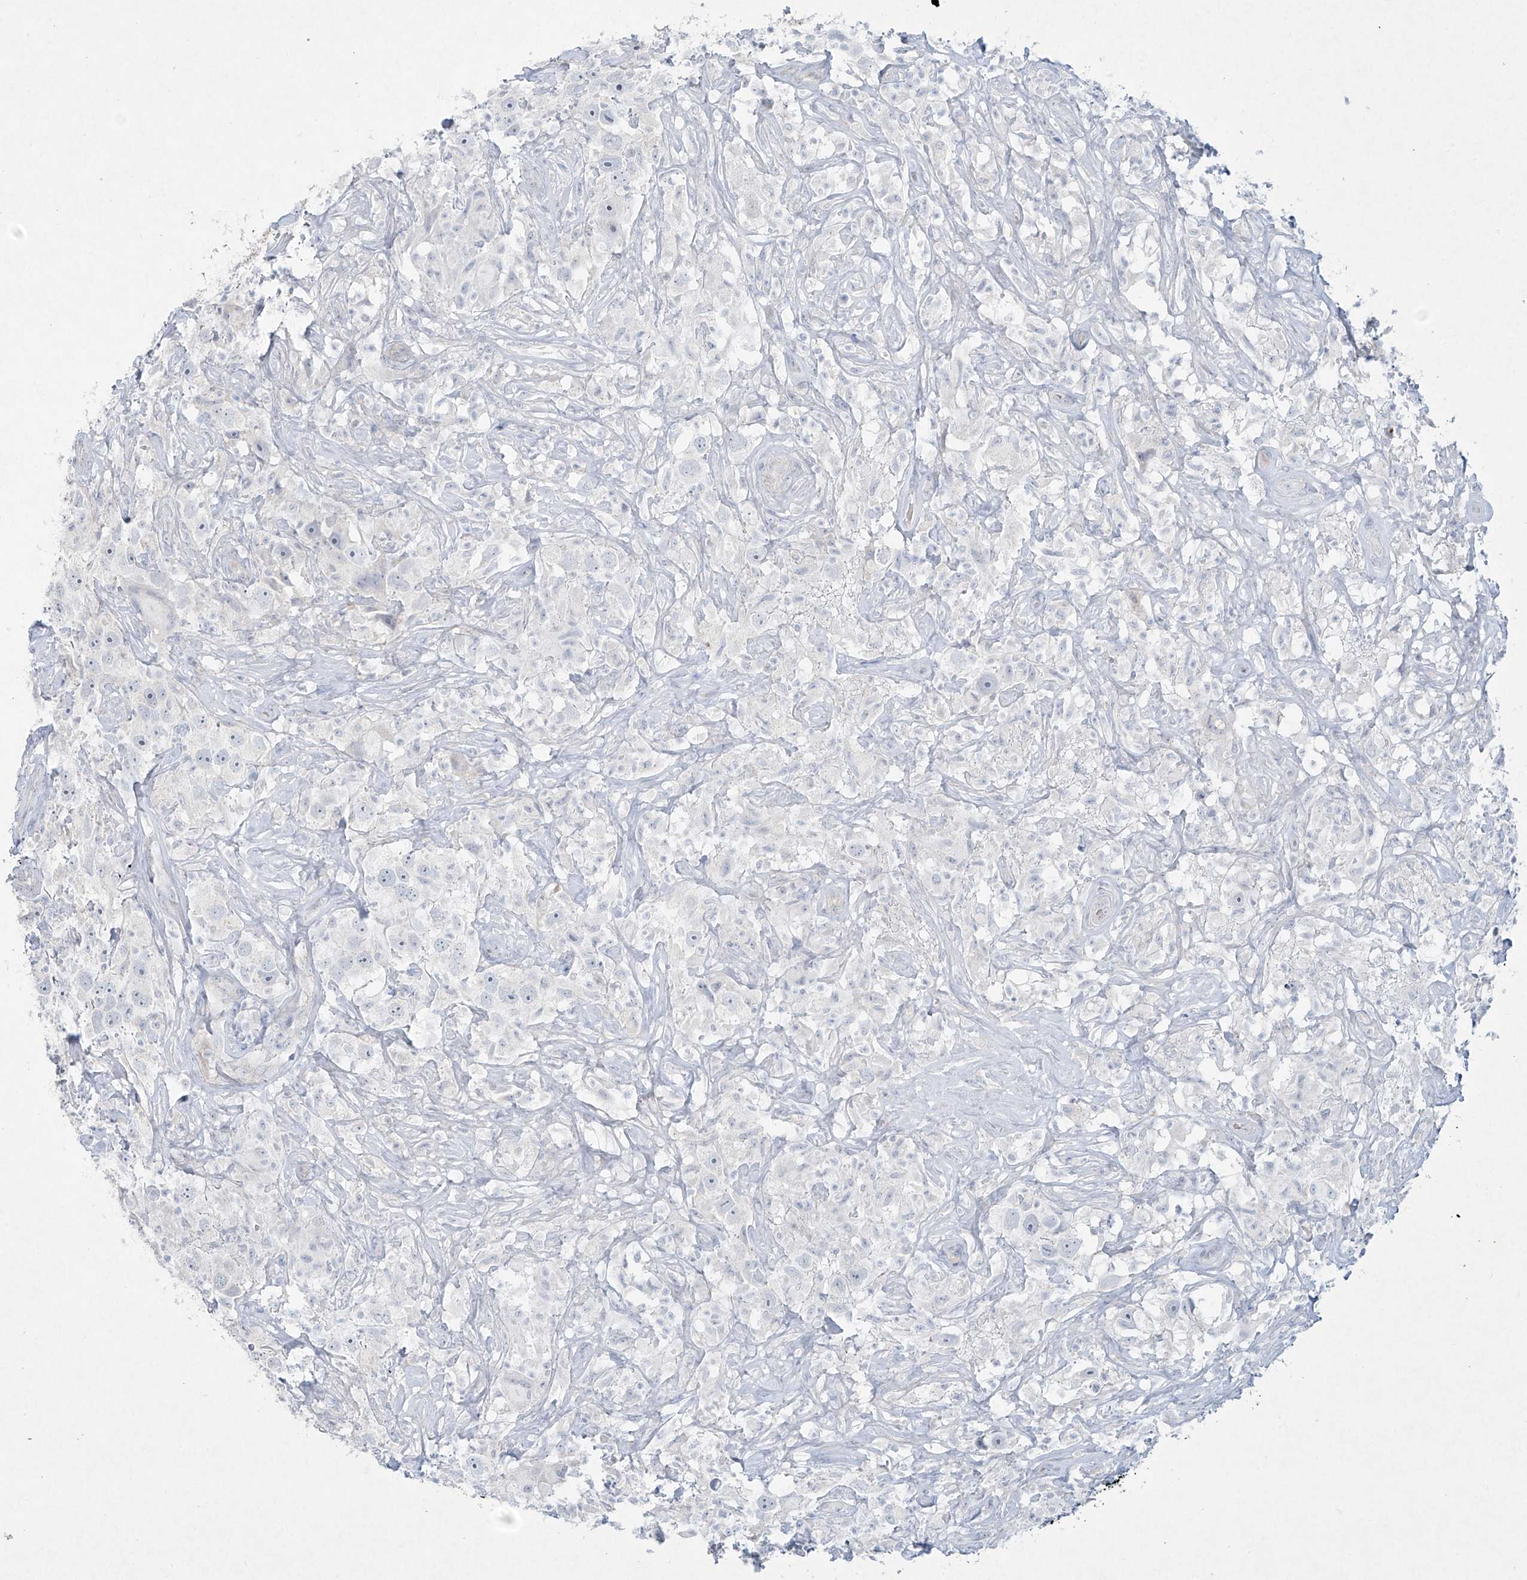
{"staining": {"intensity": "negative", "quantity": "none", "location": "none"}, "tissue": "testis cancer", "cell_type": "Tumor cells", "image_type": "cancer", "snomed": [{"axis": "morphology", "description": "Seminoma, NOS"}, {"axis": "topography", "description": "Testis"}], "caption": "Protein analysis of testis cancer (seminoma) demonstrates no significant positivity in tumor cells.", "gene": "PAX6", "patient": {"sex": "male", "age": 49}}